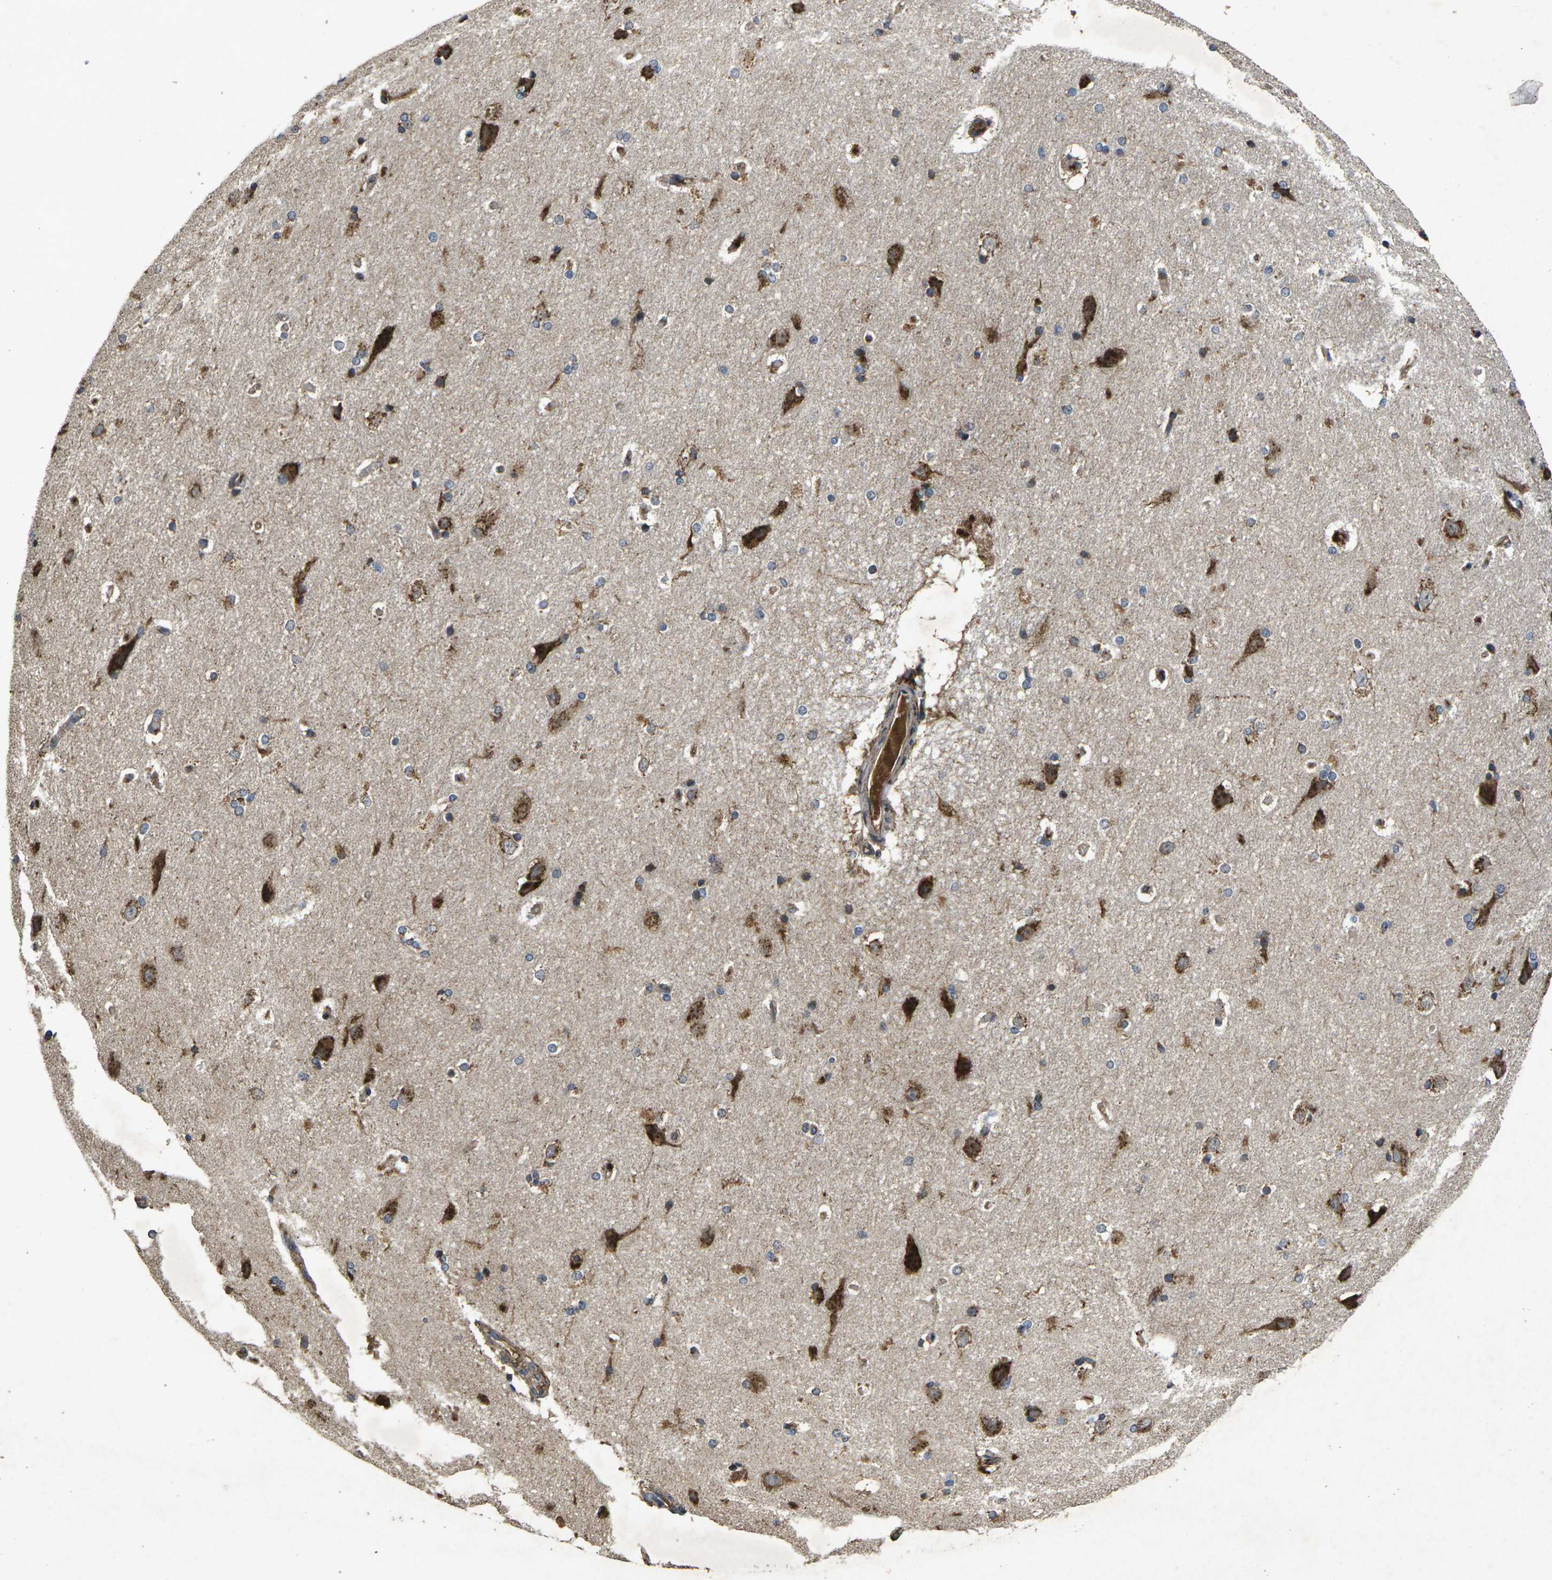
{"staining": {"intensity": "moderate", "quantity": "25%-75%", "location": "cytoplasmic/membranous"}, "tissue": "hippocampus", "cell_type": "Glial cells", "image_type": "normal", "snomed": [{"axis": "morphology", "description": "Normal tissue, NOS"}, {"axis": "topography", "description": "Hippocampus"}], "caption": "A medium amount of moderate cytoplasmic/membranous staining is seen in approximately 25%-75% of glial cells in benign hippocampus.", "gene": "B4GAT1", "patient": {"sex": "female", "age": 19}}